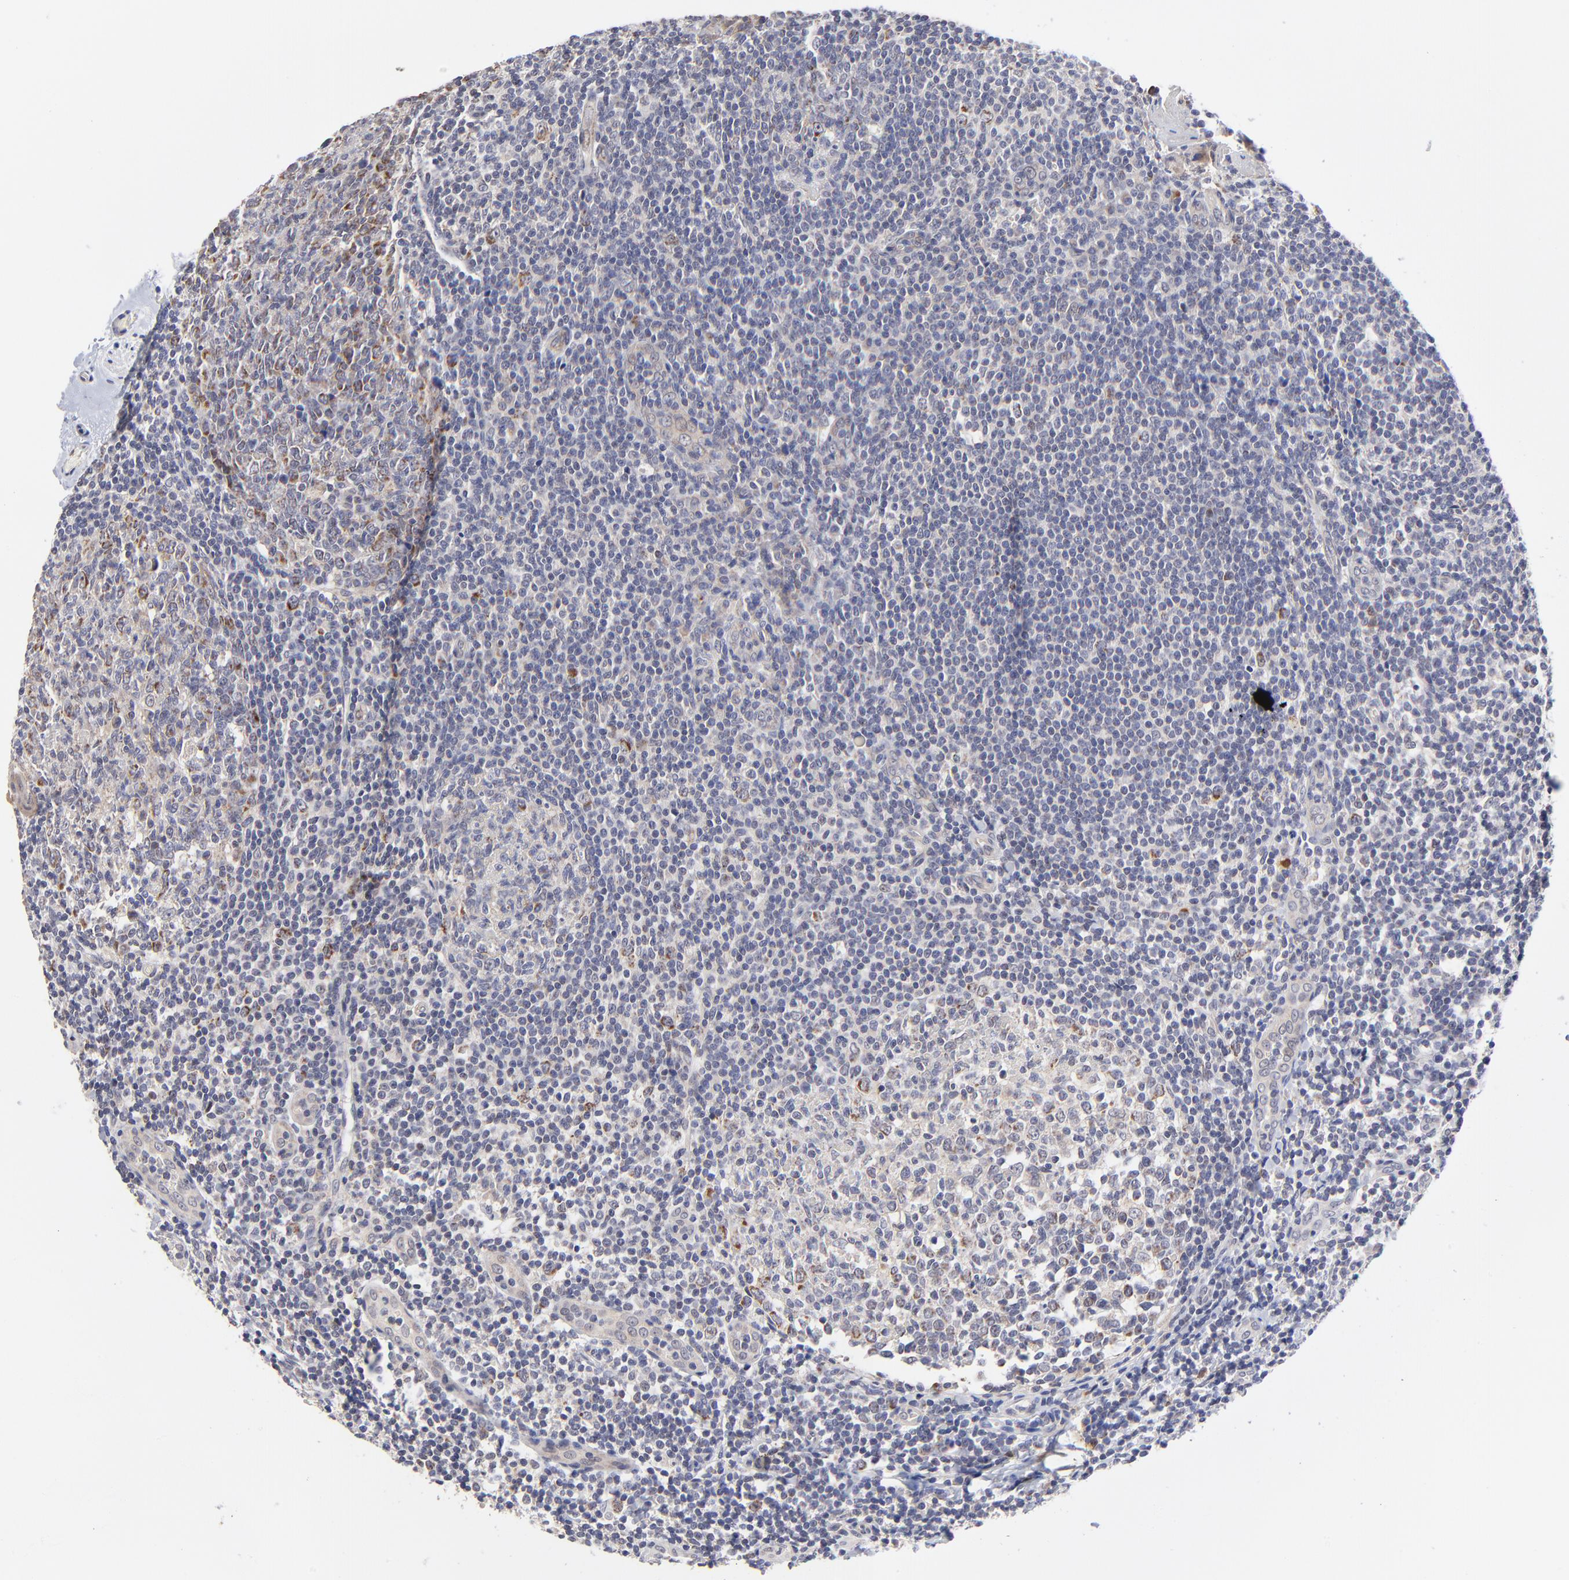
{"staining": {"intensity": "moderate", "quantity": "<25%", "location": "cytoplasmic/membranous"}, "tissue": "tonsil", "cell_type": "Germinal center cells", "image_type": "normal", "snomed": [{"axis": "morphology", "description": "Normal tissue, NOS"}, {"axis": "topography", "description": "Tonsil"}], "caption": "High-magnification brightfield microscopy of benign tonsil stained with DAB (3,3'-diaminobenzidine) (brown) and counterstained with hematoxylin (blue). germinal center cells exhibit moderate cytoplasmic/membranous expression is seen in approximately<25% of cells. The staining was performed using DAB (3,3'-diaminobenzidine), with brown indicating positive protein expression. Nuclei are stained blue with hematoxylin.", "gene": "FBXL12", "patient": {"sex": "male", "age": 31}}